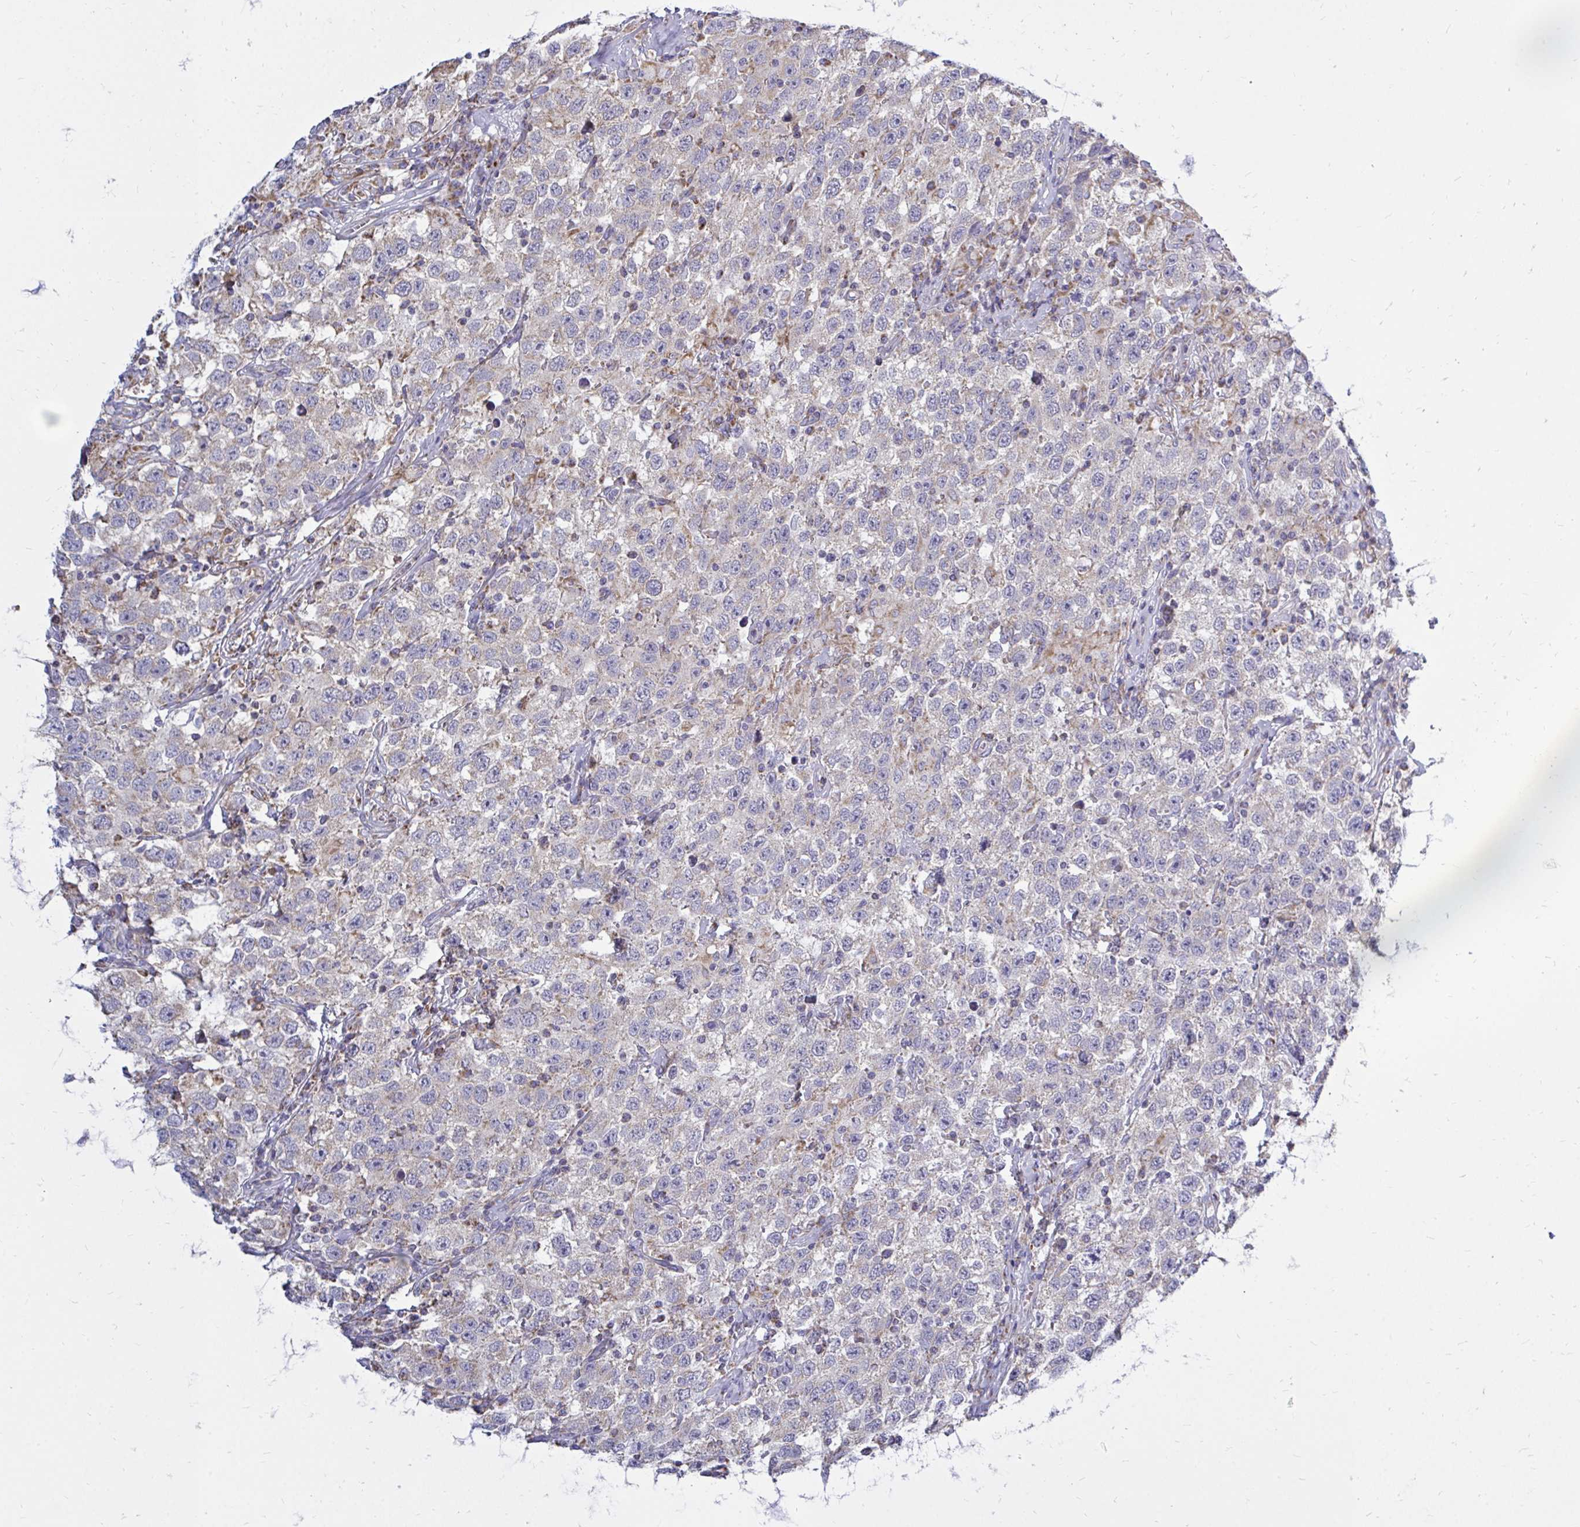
{"staining": {"intensity": "negative", "quantity": "none", "location": "none"}, "tissue": "testis cancer", "cell_type": "Tumor cells", "image_type": "cancer", "snomed": [{"axis": "morphology", "description": "Seminoma, NOS"}, {"axis": "topography", "description": "Testis"}], "caption": "Tumor cells show no significant positivity in testis cancer (seminoma).", "gene": "OR10R2", "patient": {"sex": "male", "age": 41}}